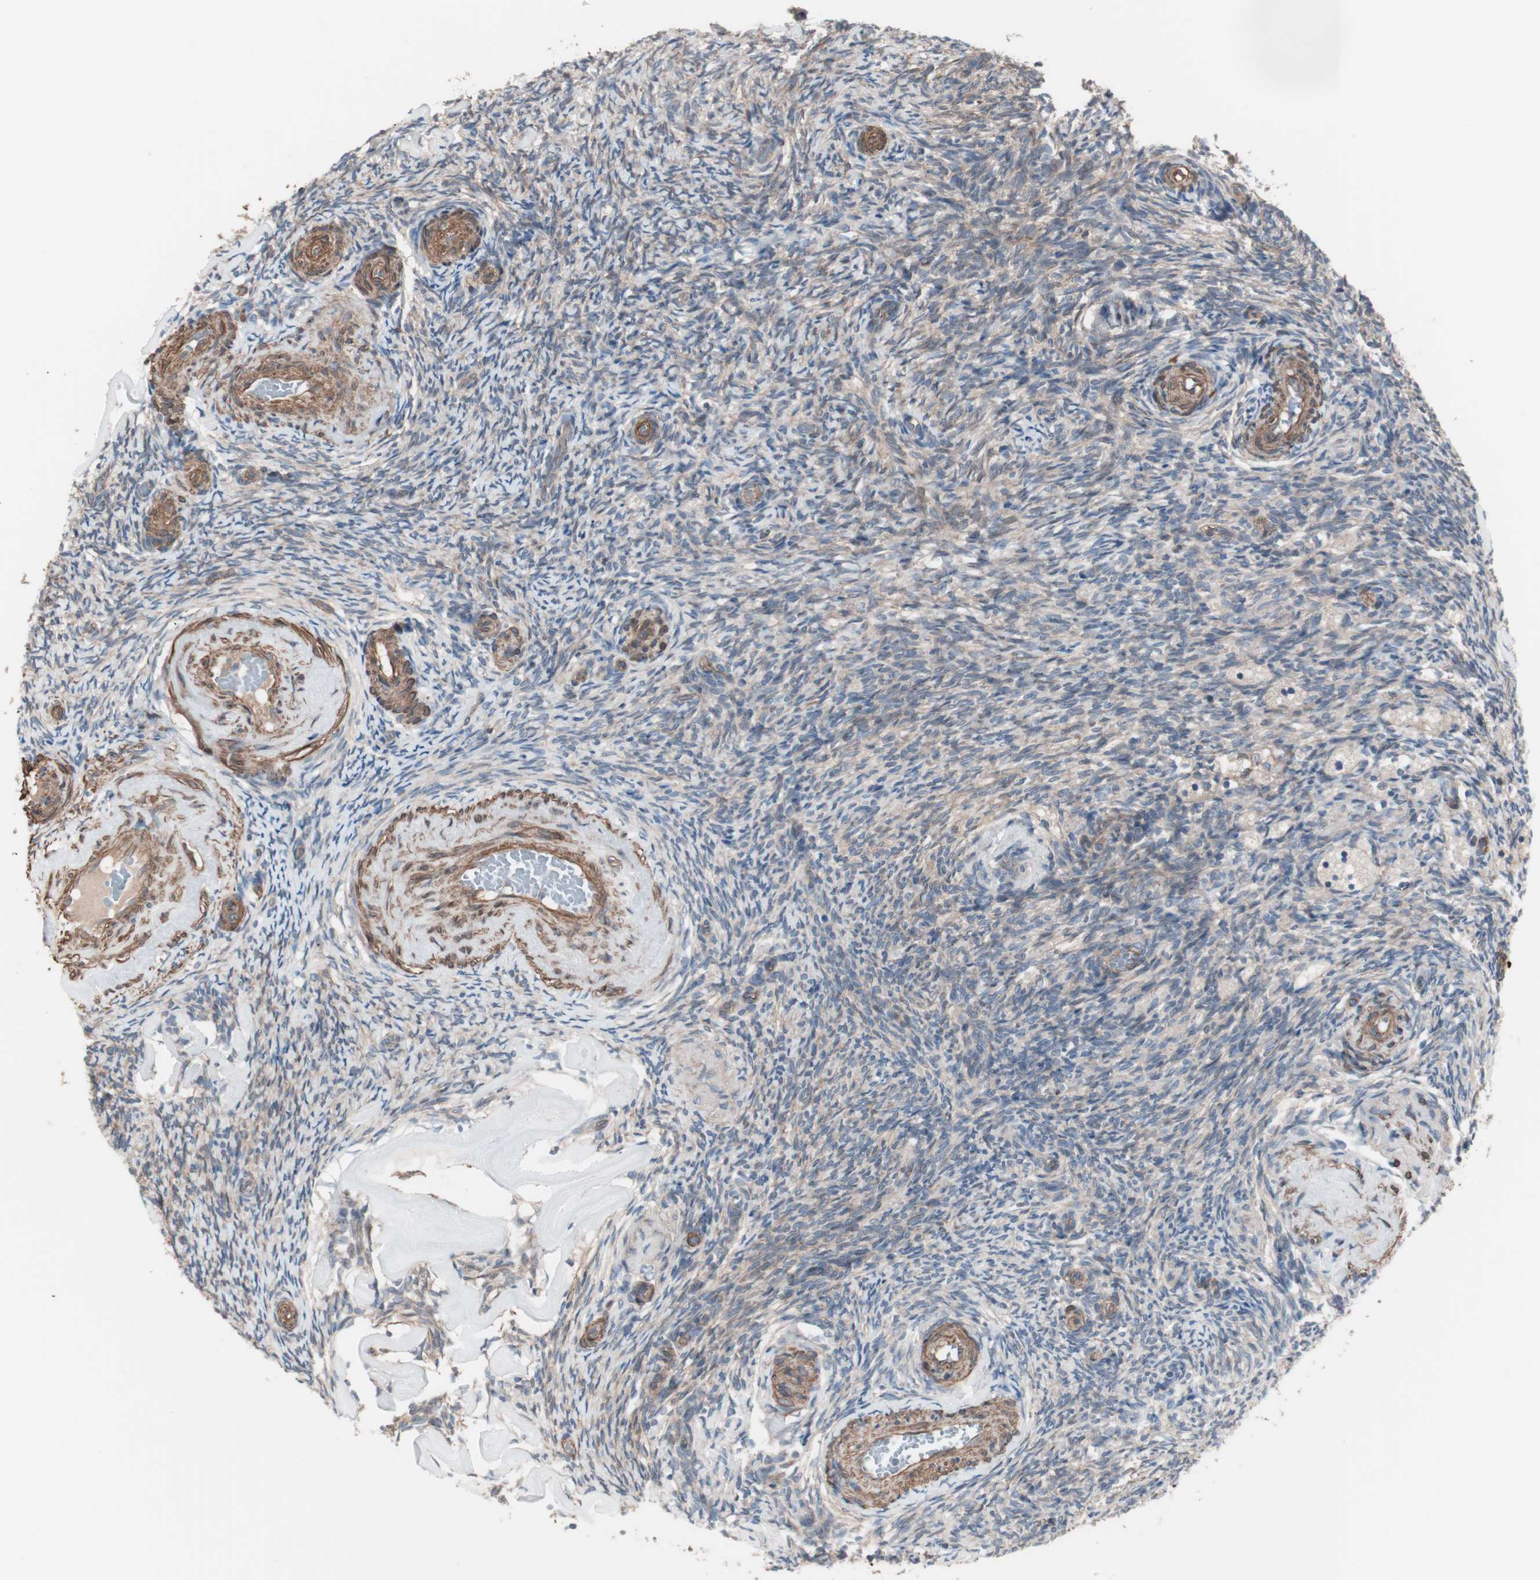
{"staining": {"intensity": "moderate", "quantity": "25%-75%", "location": "cytoplasmic/membranous"}, "tissue": "ovary", "cell_type": "Ovarian stroma cells", "image_type": "normal", "snomed": [{"axis": "morphology", "description": "Normal tissue, NOS"}, {"axis": "topography", "description": "Ovary"}], "caption": "This photomicrograph exhibits unremarkable ovary stained with immunohistochemistry (IHC) to label a protein in brown. The cytoplasmic/membranous of ovarian stroma cells show moderate positivity for the protein. Nuclei are counter-stained blue.", "gene": "ALG5", "patient": {"sex": "female", "age": 60}}